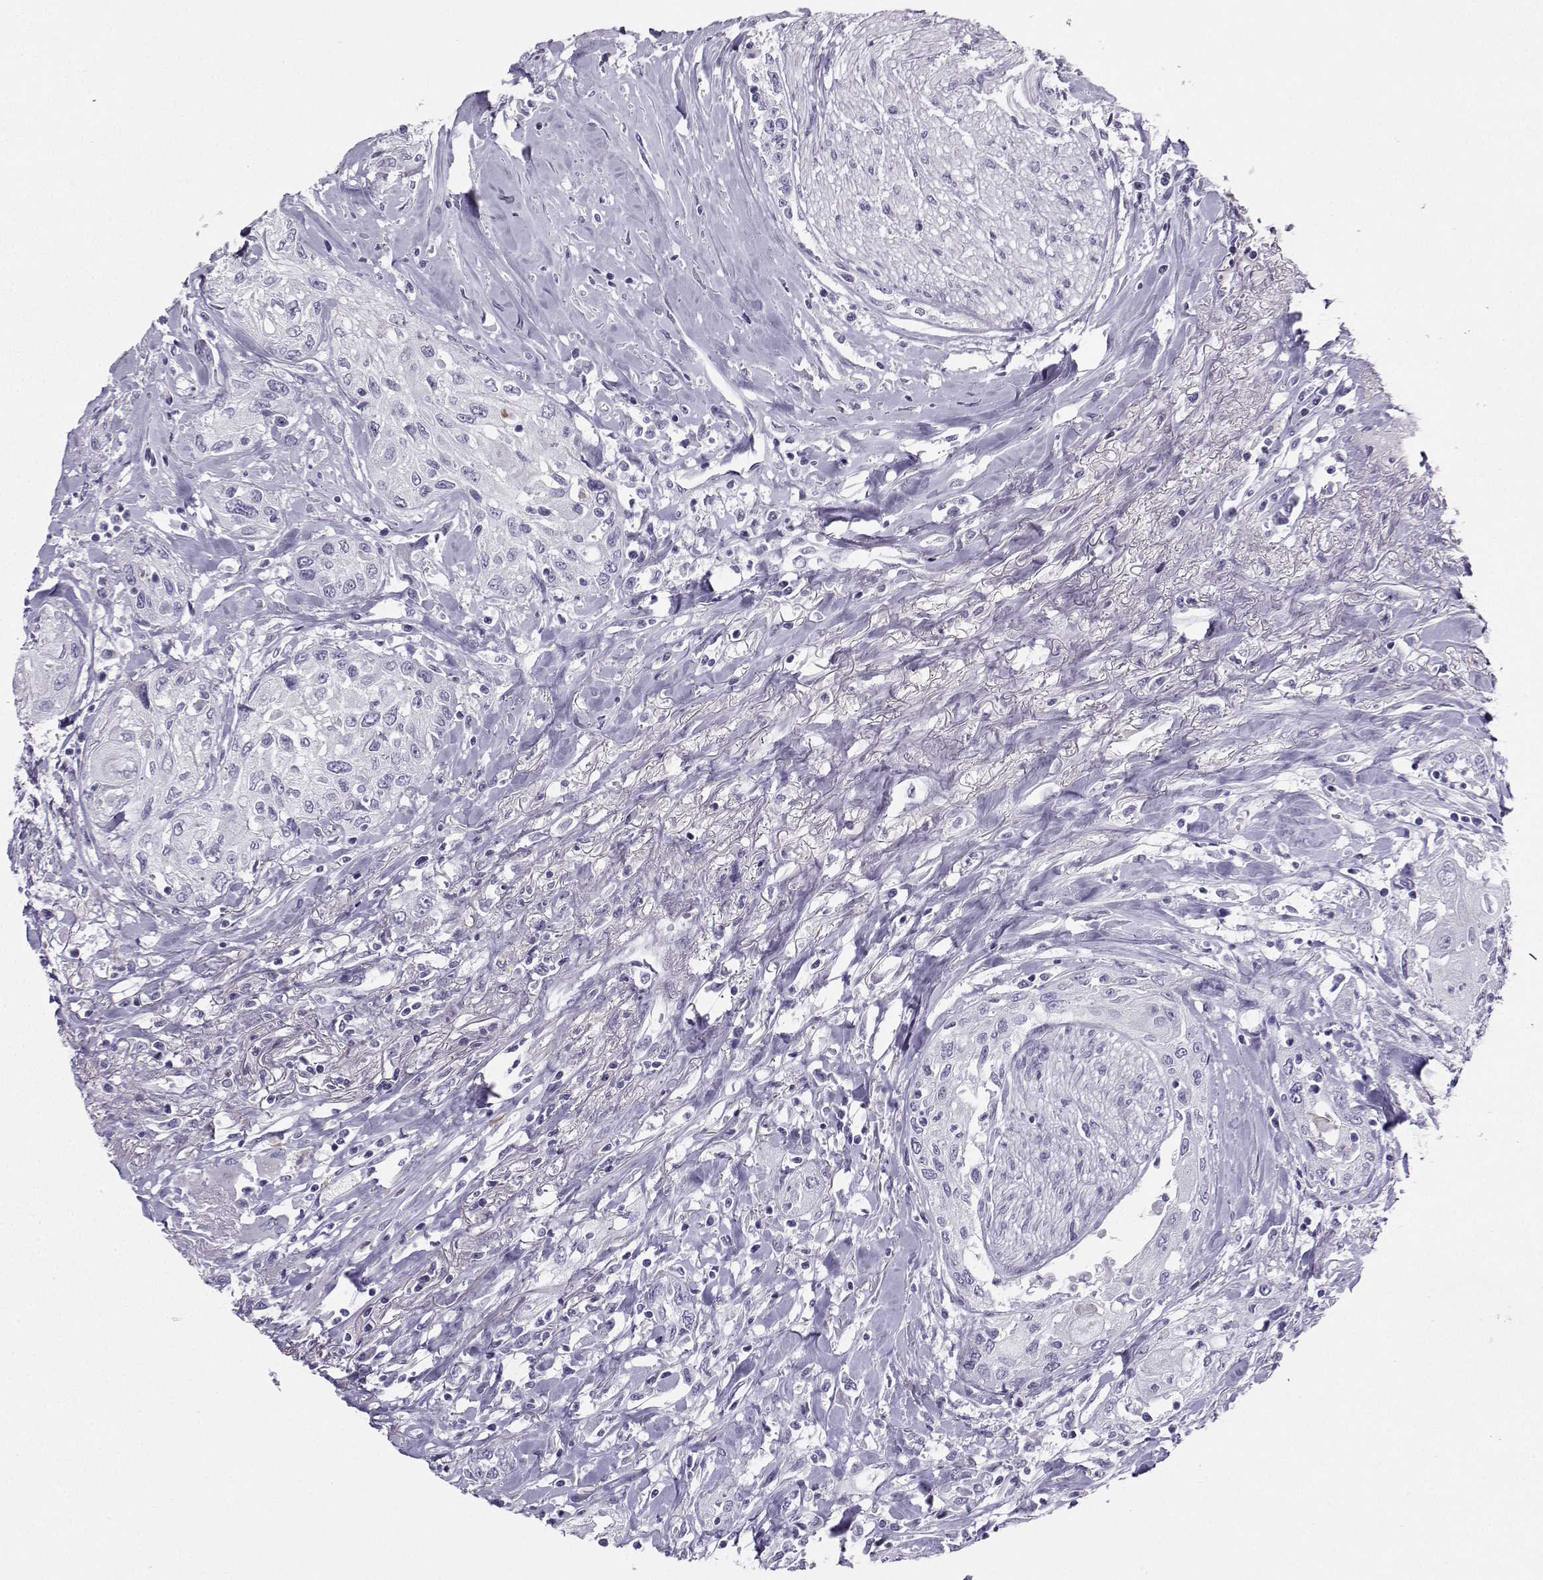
{"staining": {"intensity": "negative", "quantity": "none", "location": "none"}, "tissue": "head and neck cancer", "cell_type": "Tumor cells", "image_type": "cancer", "snomed": [{"axis": "morphology", "description": "Normal tissue, NOS"}, {"axis": "morphology", "description": "Squamous cell carcinoma, NOS"}, {"axis": "topography", "description": "Oral tissue"}, {"axis": "topography", "description": "Peripheral nerve tissue"}, {"axis": "topography", "description": "Head-Neck"}], "caption": "This is a photomicrograph of immunohistochemistry staining of head and neck squamous cell carcinoma, which shows no staining in tumor cells.", "gene": "IQCD", "patient": {"sex": "female", "age": 59}}